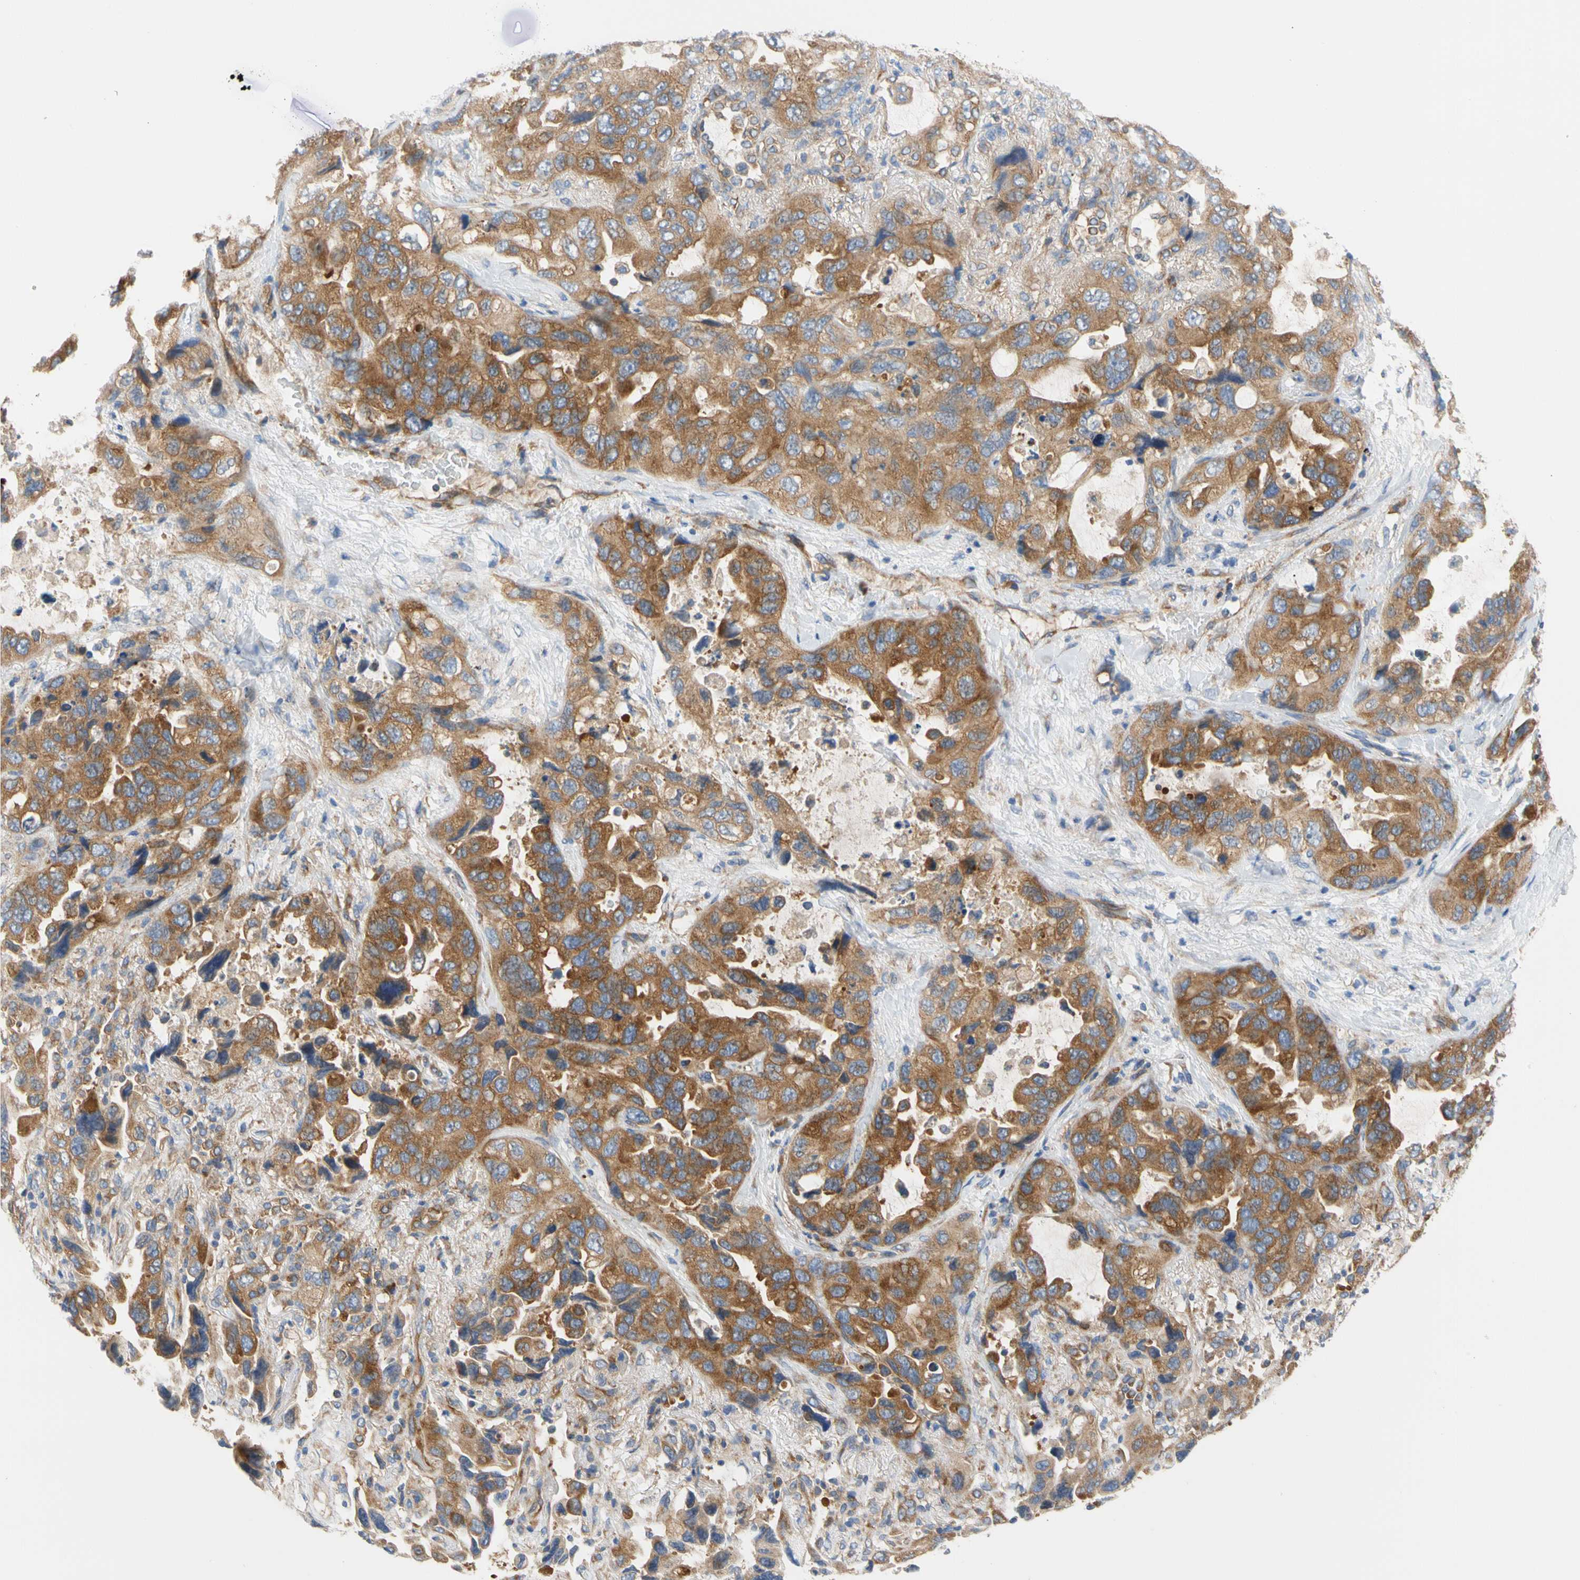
{"staining": {"intensity": "moderate", "quantity": ">75%", "location": "cytoplasmic/membranous"}, "tissue": "lung cancer", "cell_type": "Tumor cells", "image_type": "cancer", "snomed": [{"axis": "morphology", "description": "Squamous cell carcinoma, NOS"}, {"axis": "topography", "description": "Lung"}], "caption": "Protein staining demonstrates moderate cytoplasmic/membranous expression in about >75% of tumor cells in lung cancer.", "gene": "GPHN", "patient": {"sex": "female", "age": 73}}